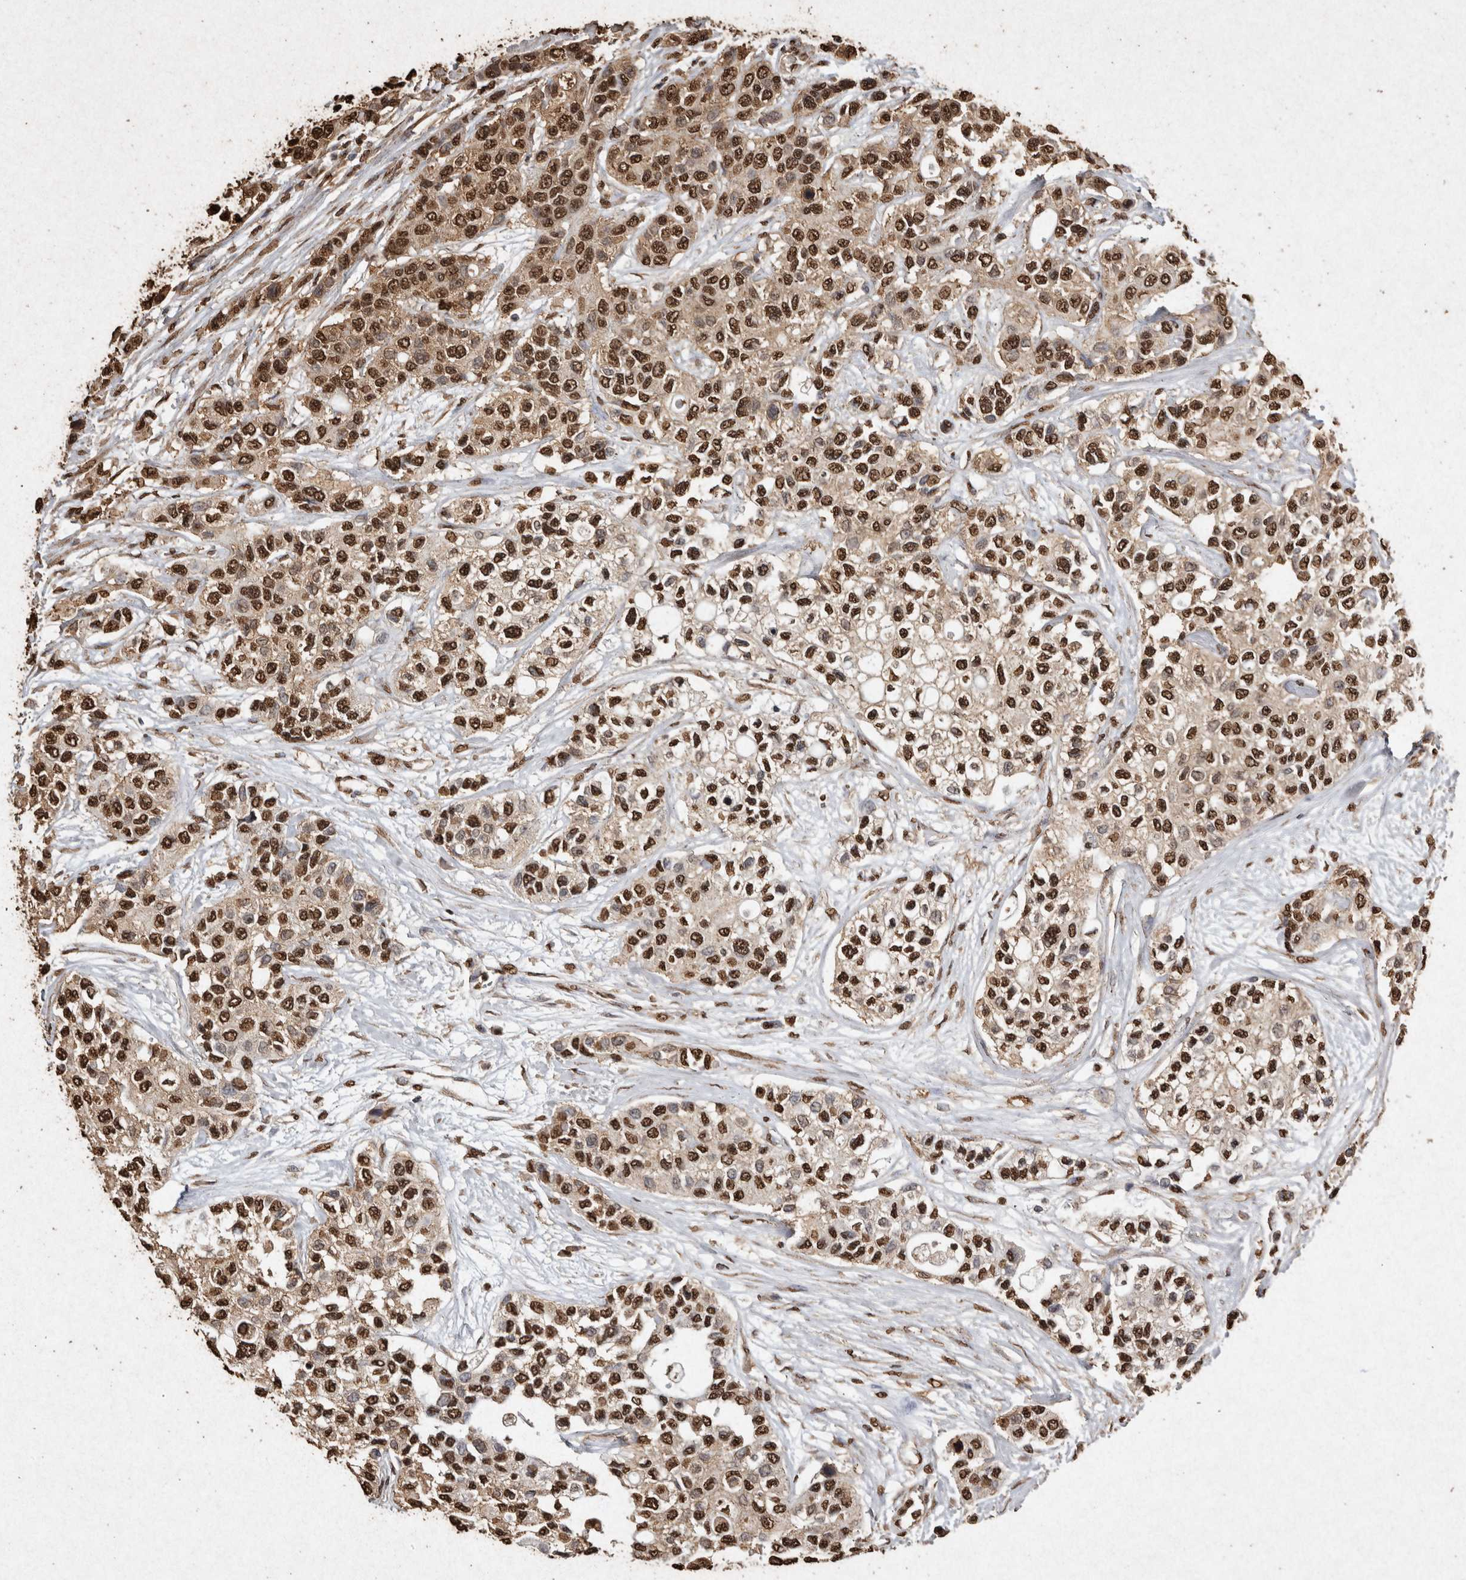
{"staining": {"intensity": "strong", "quantity": ">75%", "location": "nuclear"}, "tissue": "urothelial cancer", "cell_type": "Tumor cells", "image_type": "cancer", "snomed": [{"axis": "morphology", "description": "Urothelial carcinoma, High grade"}, {"axis": "topography", "description": "Urinary bladder"}], "caption": "An immunohistochemistry (IHC) image of neoplastic tissue is shown. Protein staining in brown labels strong nuclear positivity in high-grade urothelial carcinoma within tumor cells.", "gene": "FSTL3", "patient": {"sex": "female", "age": 56}}